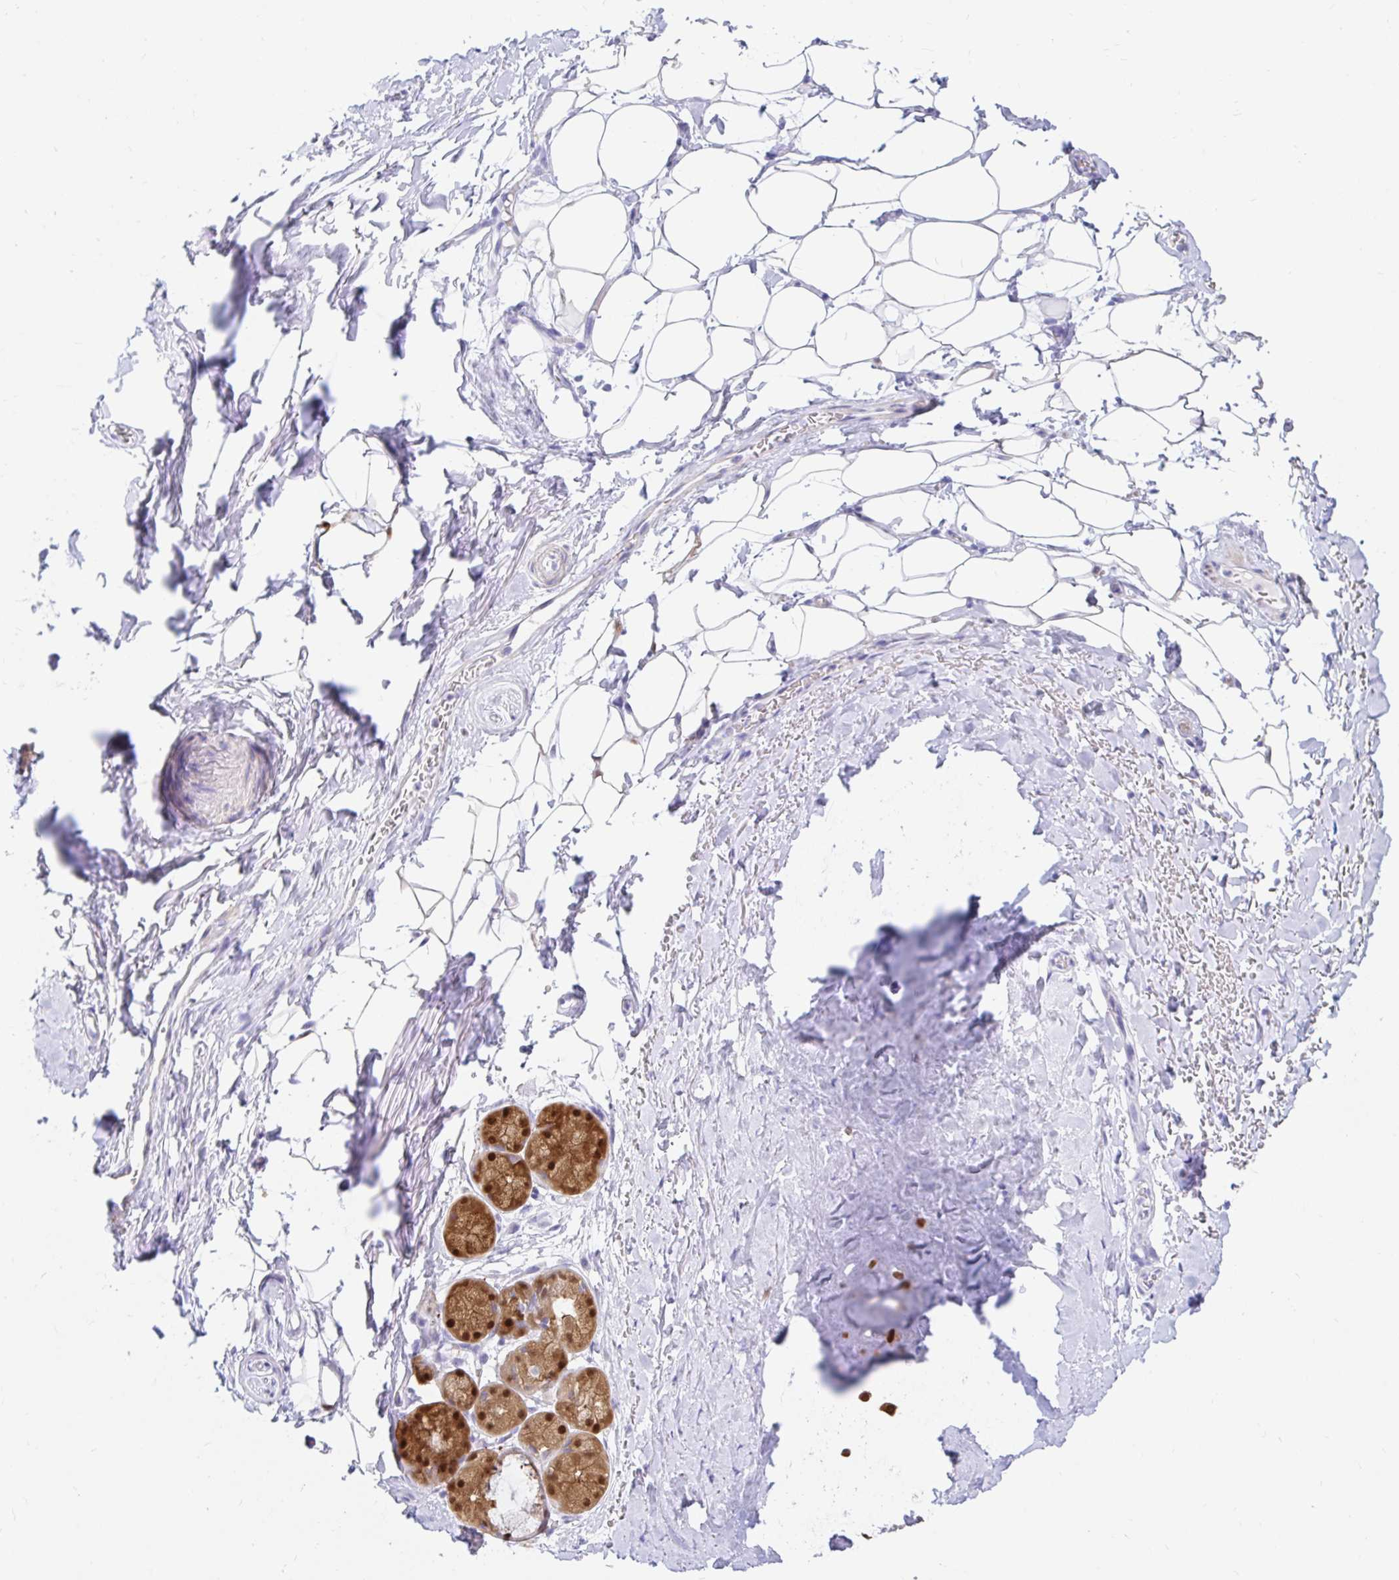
{"staining": {"intensity": "negative", "quantity": "none", "location": "none"}, "tissue": "adipose tissue", "cell_type": "Adipocytes", "image_type": "normal", "snomed": [{"axis": "morphology", "description": "Normal tissue, NOS"}, {"axis": "topography", "description": "Lymph node"}, {"axis": "topography", "description": "Cartilage tissue"}, {"axis": "topography", "description": "Bronchus"}], "caption": "This is a micrograph of IHC staining of normal adipose tissue, which shows no staining in adipocytes. The staining was performed using DAB to visualize the protein expression in brown, while the nuclei were stained in blue with hematoxylin (Magnification: 20x).", "gene": "PPP1R1B", "patient": {"sex": "female", "age": 70}}